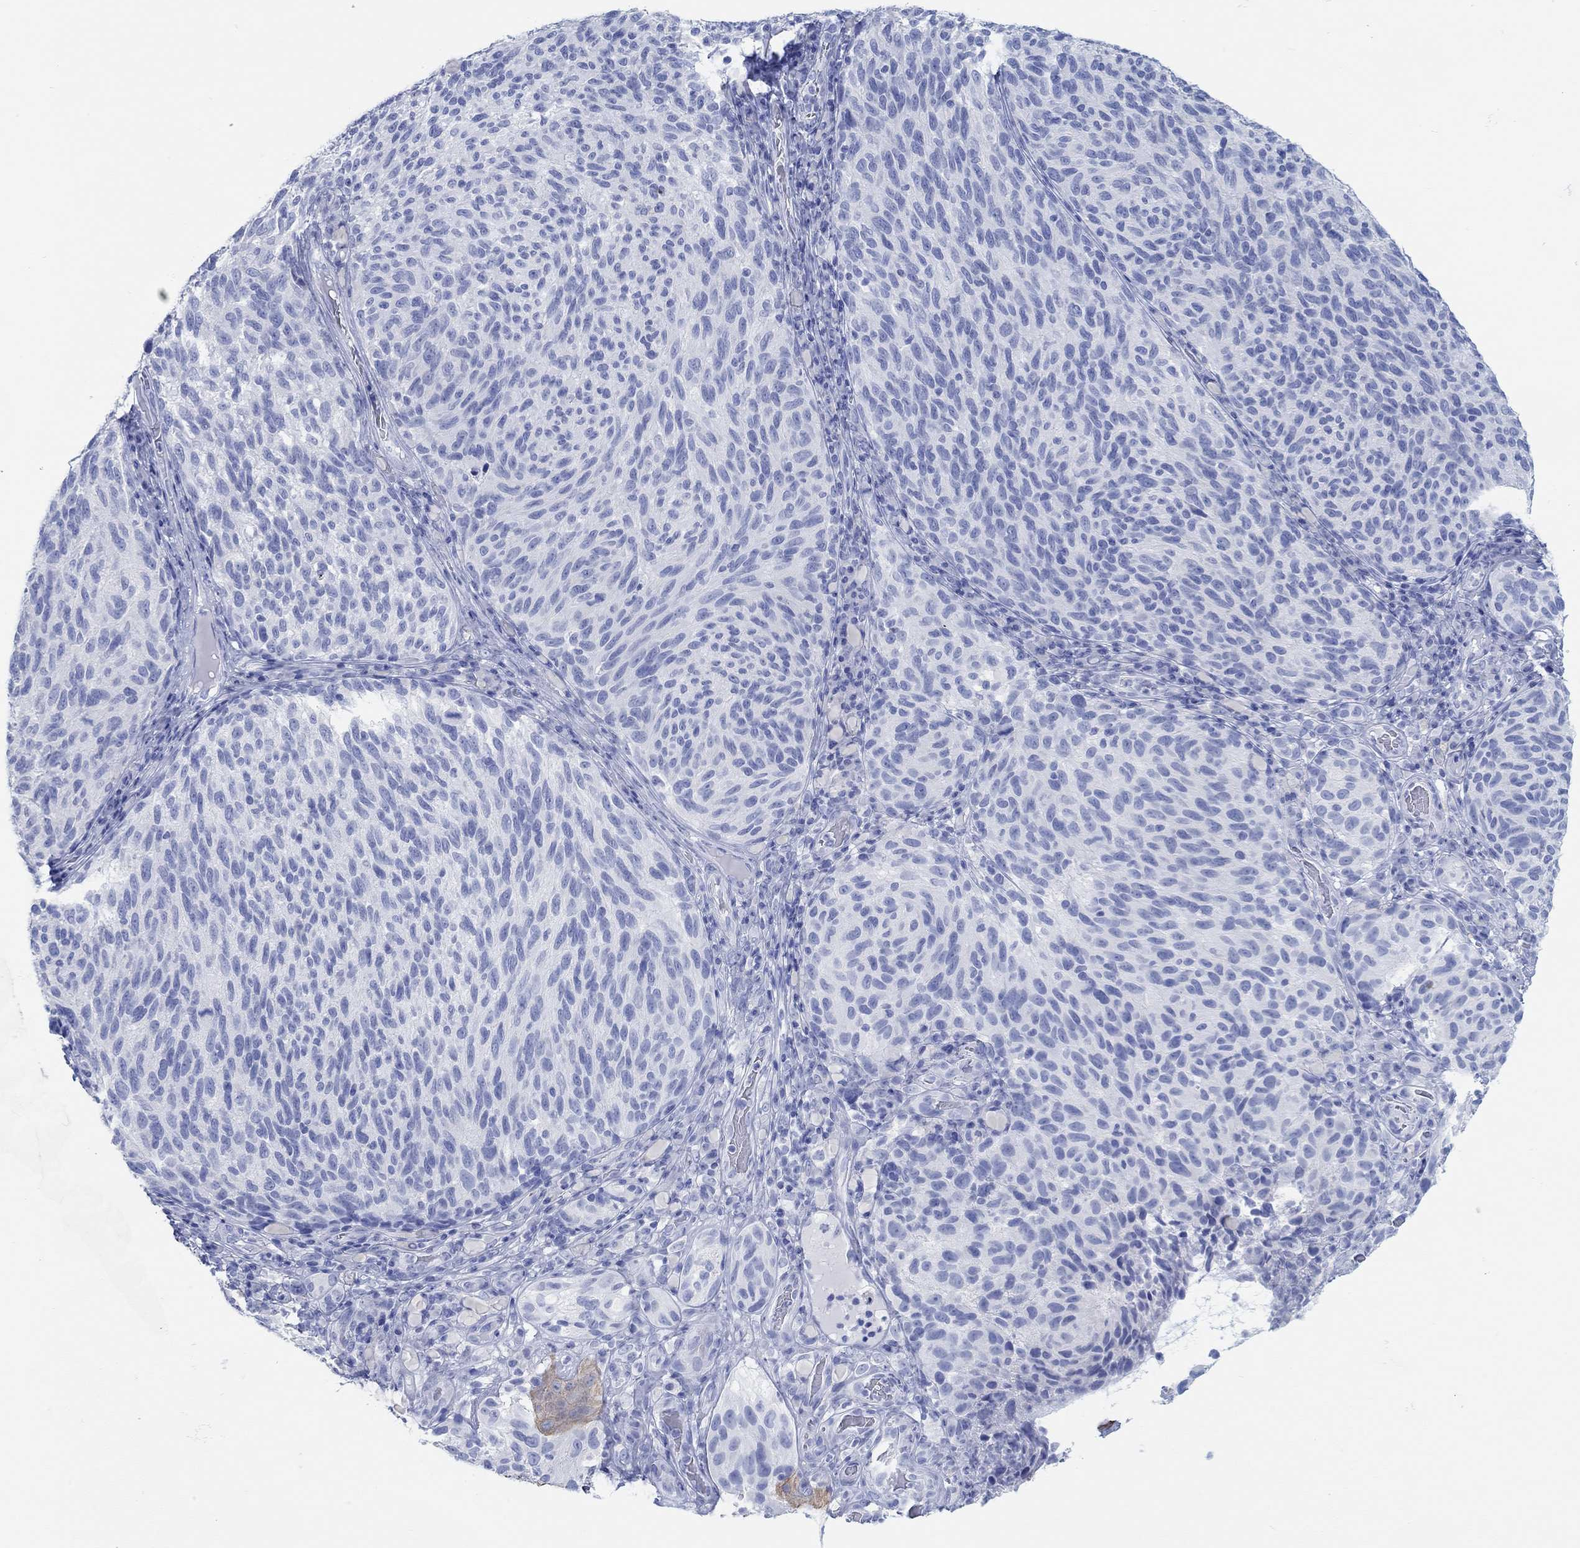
{"staining": {"intensity": "negative", "quantity": "none", "location": "none"}, "tissue": "melanoma", "cell_type": "Tumor cells", "image_type": "cancer", "snomed": [{"axis": "morphology", "description": "Malignant melanoma, NOS"}, {"axis": "topography", "description": "Skin"}], "caption": "This is an IHC image of melanoma. There is no positivity in tumor cells.", "gene": "AK8", "patient": {"sex": "female", "age": 73}}